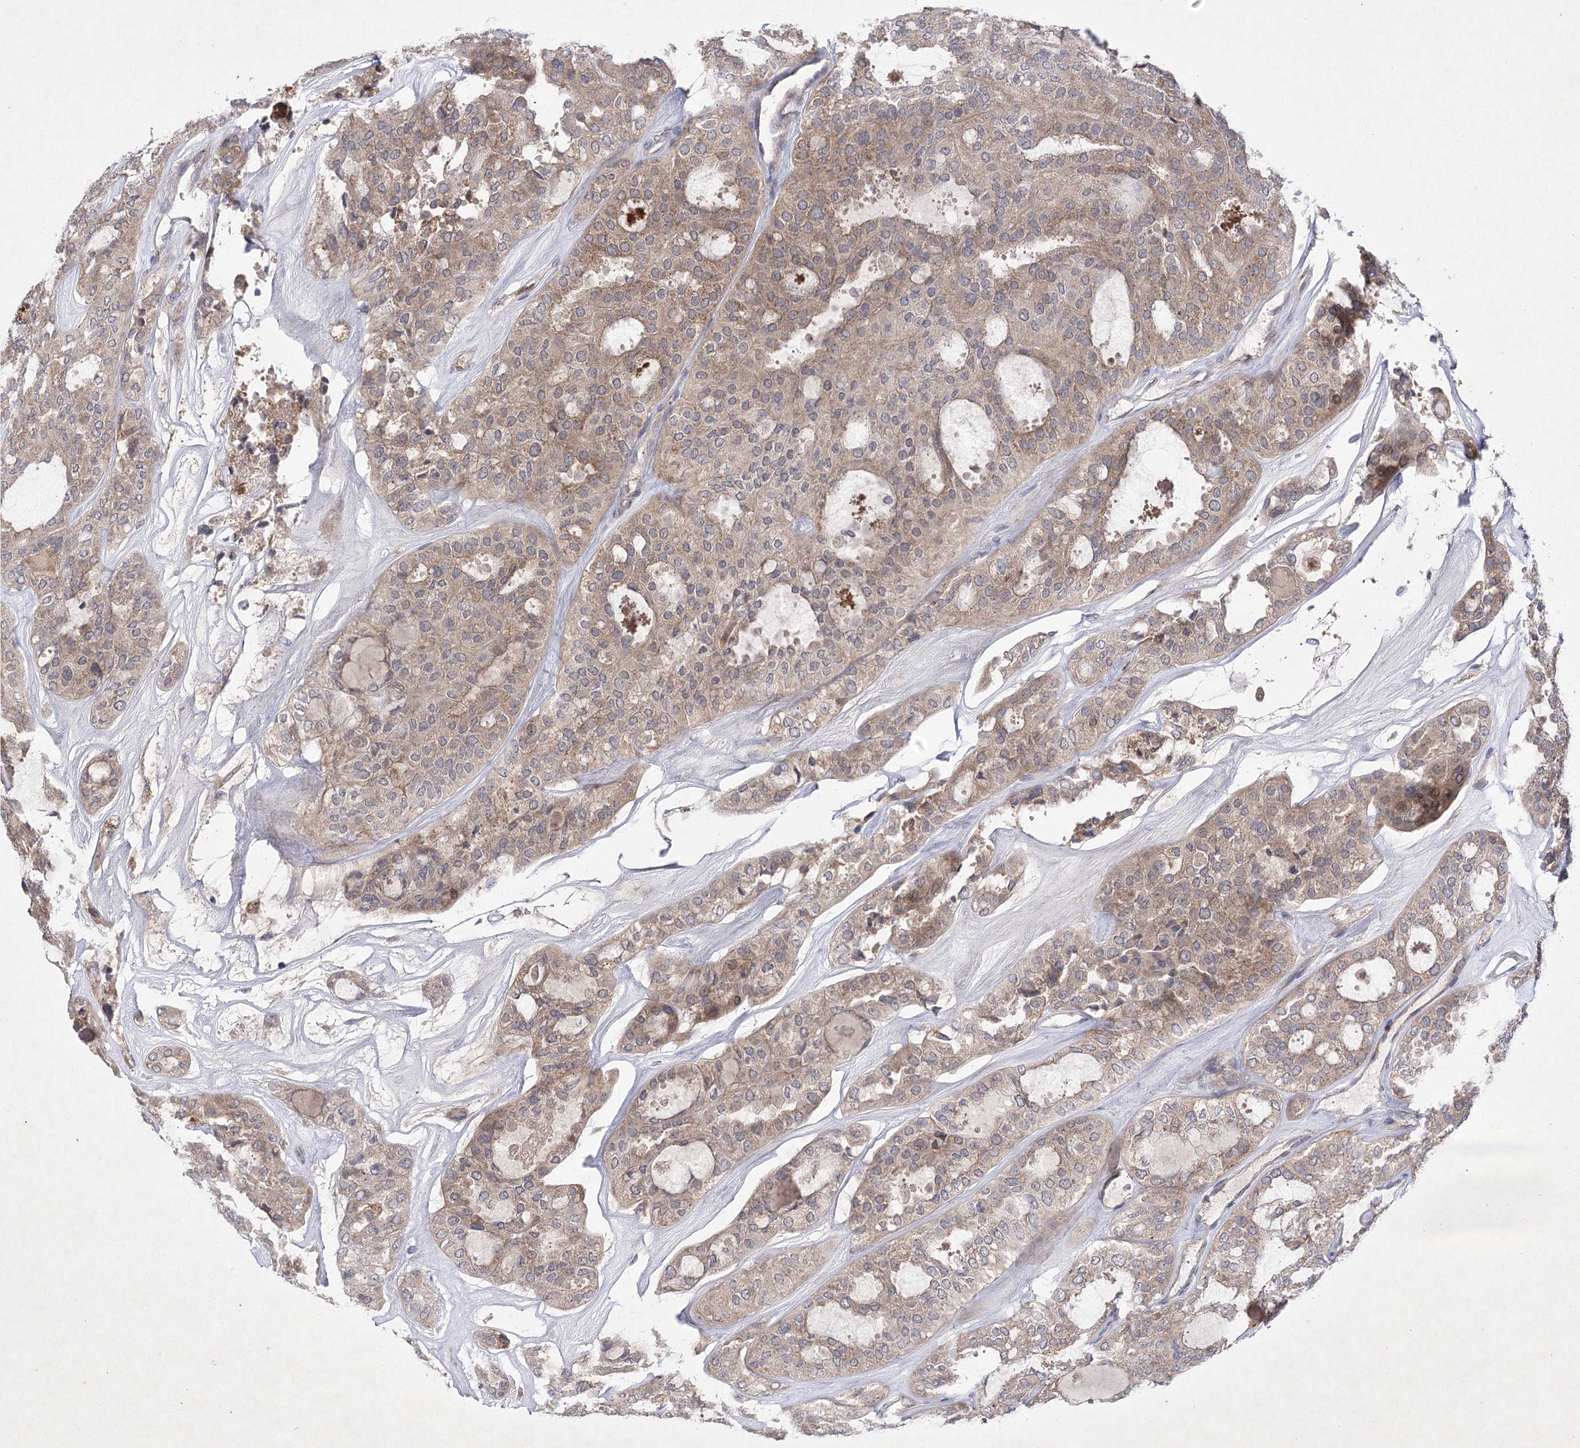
{"staining": {"intensity": "moderate", "quantity": ">75%", "location": "cytoplasmic/membranous"}, "tissue": "thyroid cancer", "cell_type": "Tumor cells", "image_type": "cancer", "snomed": [{"axis": "morphology", "description": "Follicular adenoma carcinoma, NOS"}, {"axis": "topography", "description": "Thyroid gland"}], "caption": "IHC staining of thyroid cancer, which shows medium levels of moderate cytoplasmic/membranous staining in approximately >75% of tumor cells indicating moderate cytoplasmic/membranous protein expression. The staining was performed using DAB (3,3'-diaminobenzidine) (brown) for protein detection and nuclei were counterstained in hematoxylin (blue).", "gene": "BCR", "patient": {"sex": "male", "age": 75}}